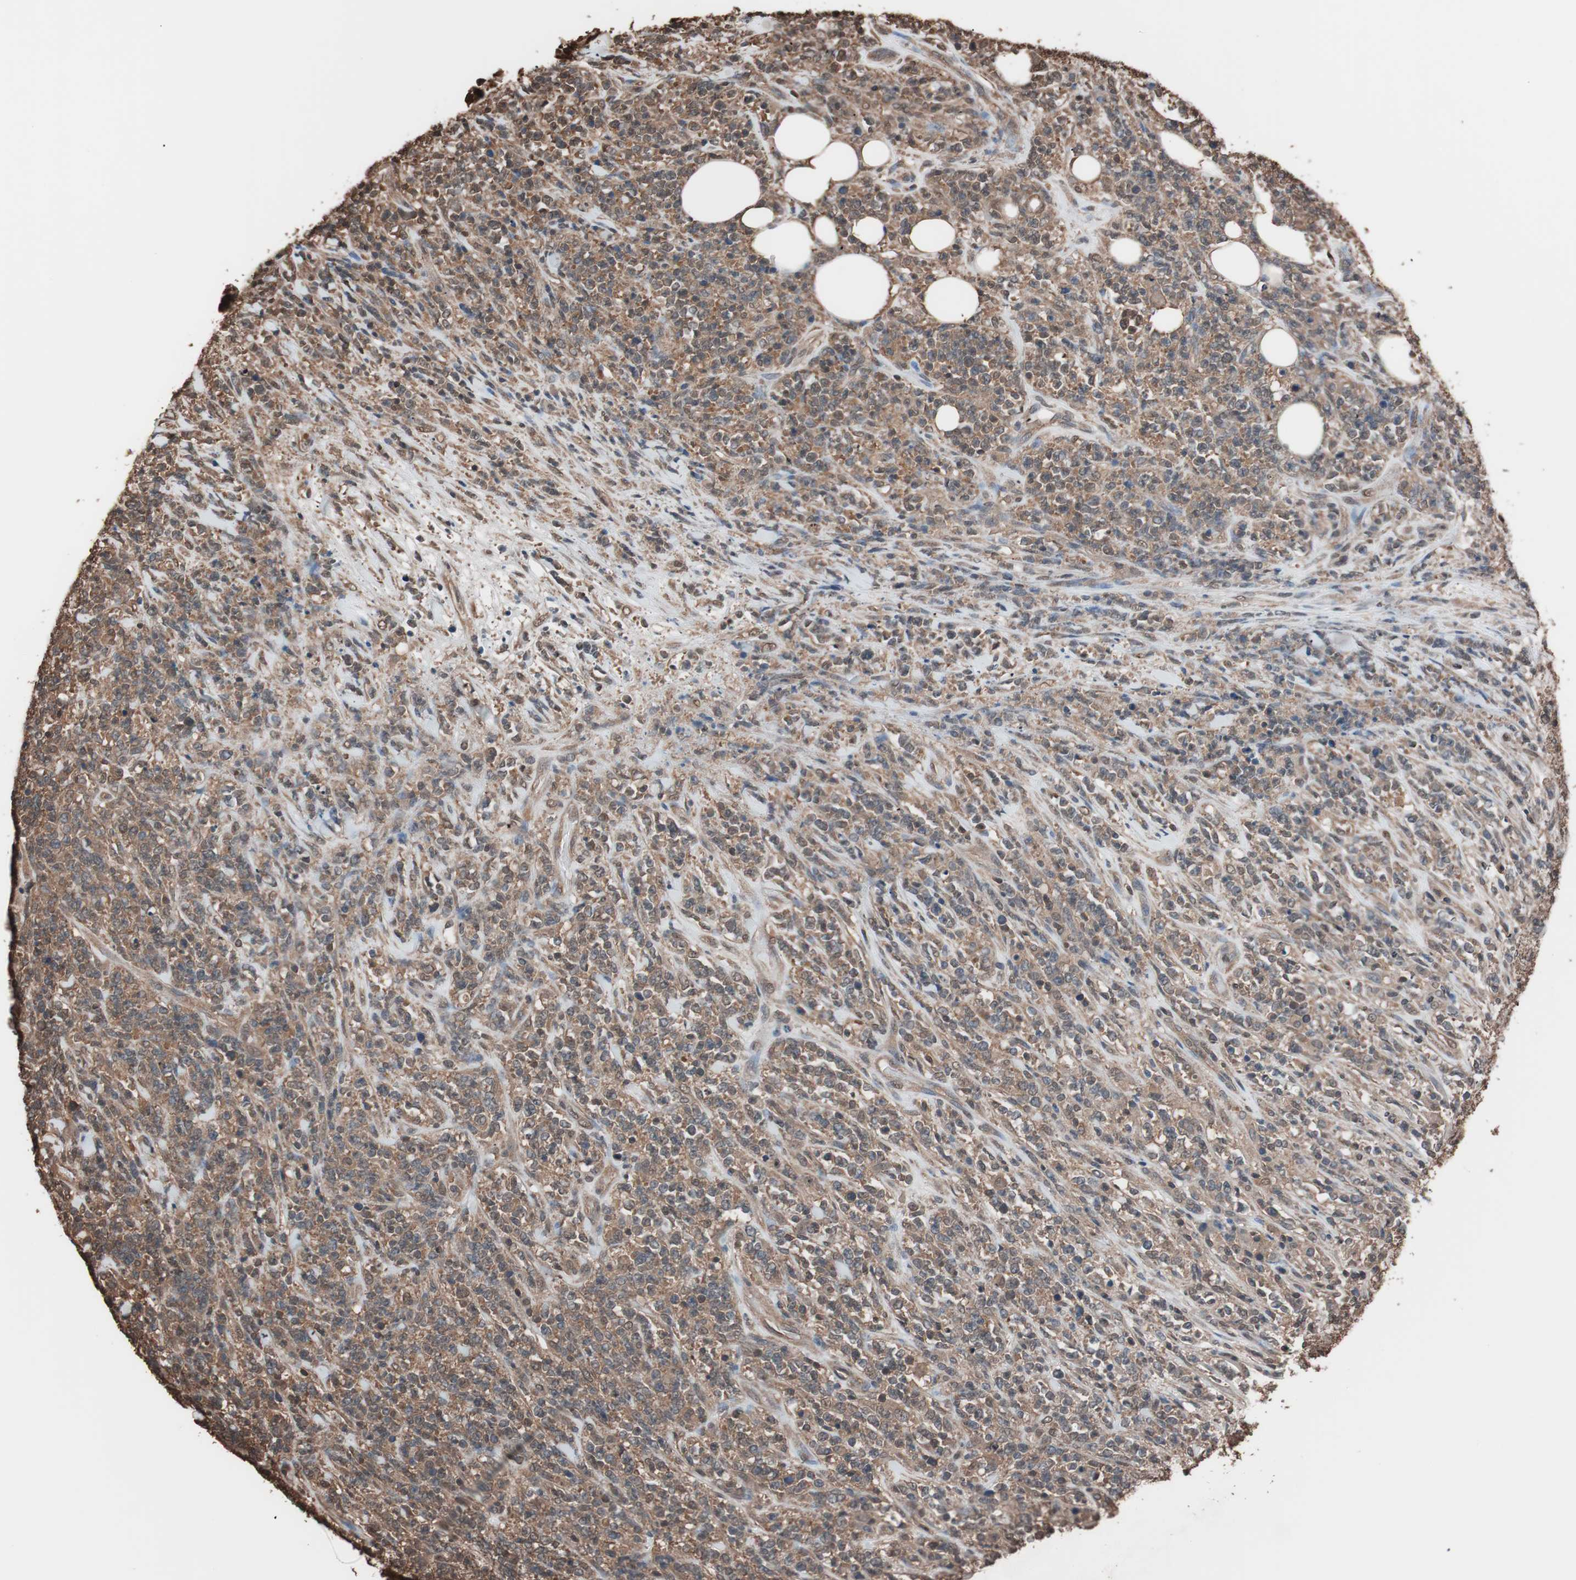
{"staining": {"intensity": "moderate", "quantity": ">75%", "location": "cytoplasmic/membranous"}, "tissue": "lymphoma", "cell_type": "Tumor cells", "image_type": "cancer", "snomed": [{"axis": "morphology", "description": "Malignant lymphoma, non-Hodgkin's type, High grade"}, {"axis": "topography", "description": "Soft tissue"}], "caption": "Brown immunohistochemical staining in malignant lymphoma, non-Hodgkin's type (high-grade) shows moderate cytoplasmic/membranous staining in about >75% of tumor cells.", "gene": "CALM2", "patient": {"sex": "male", "age": 18}}